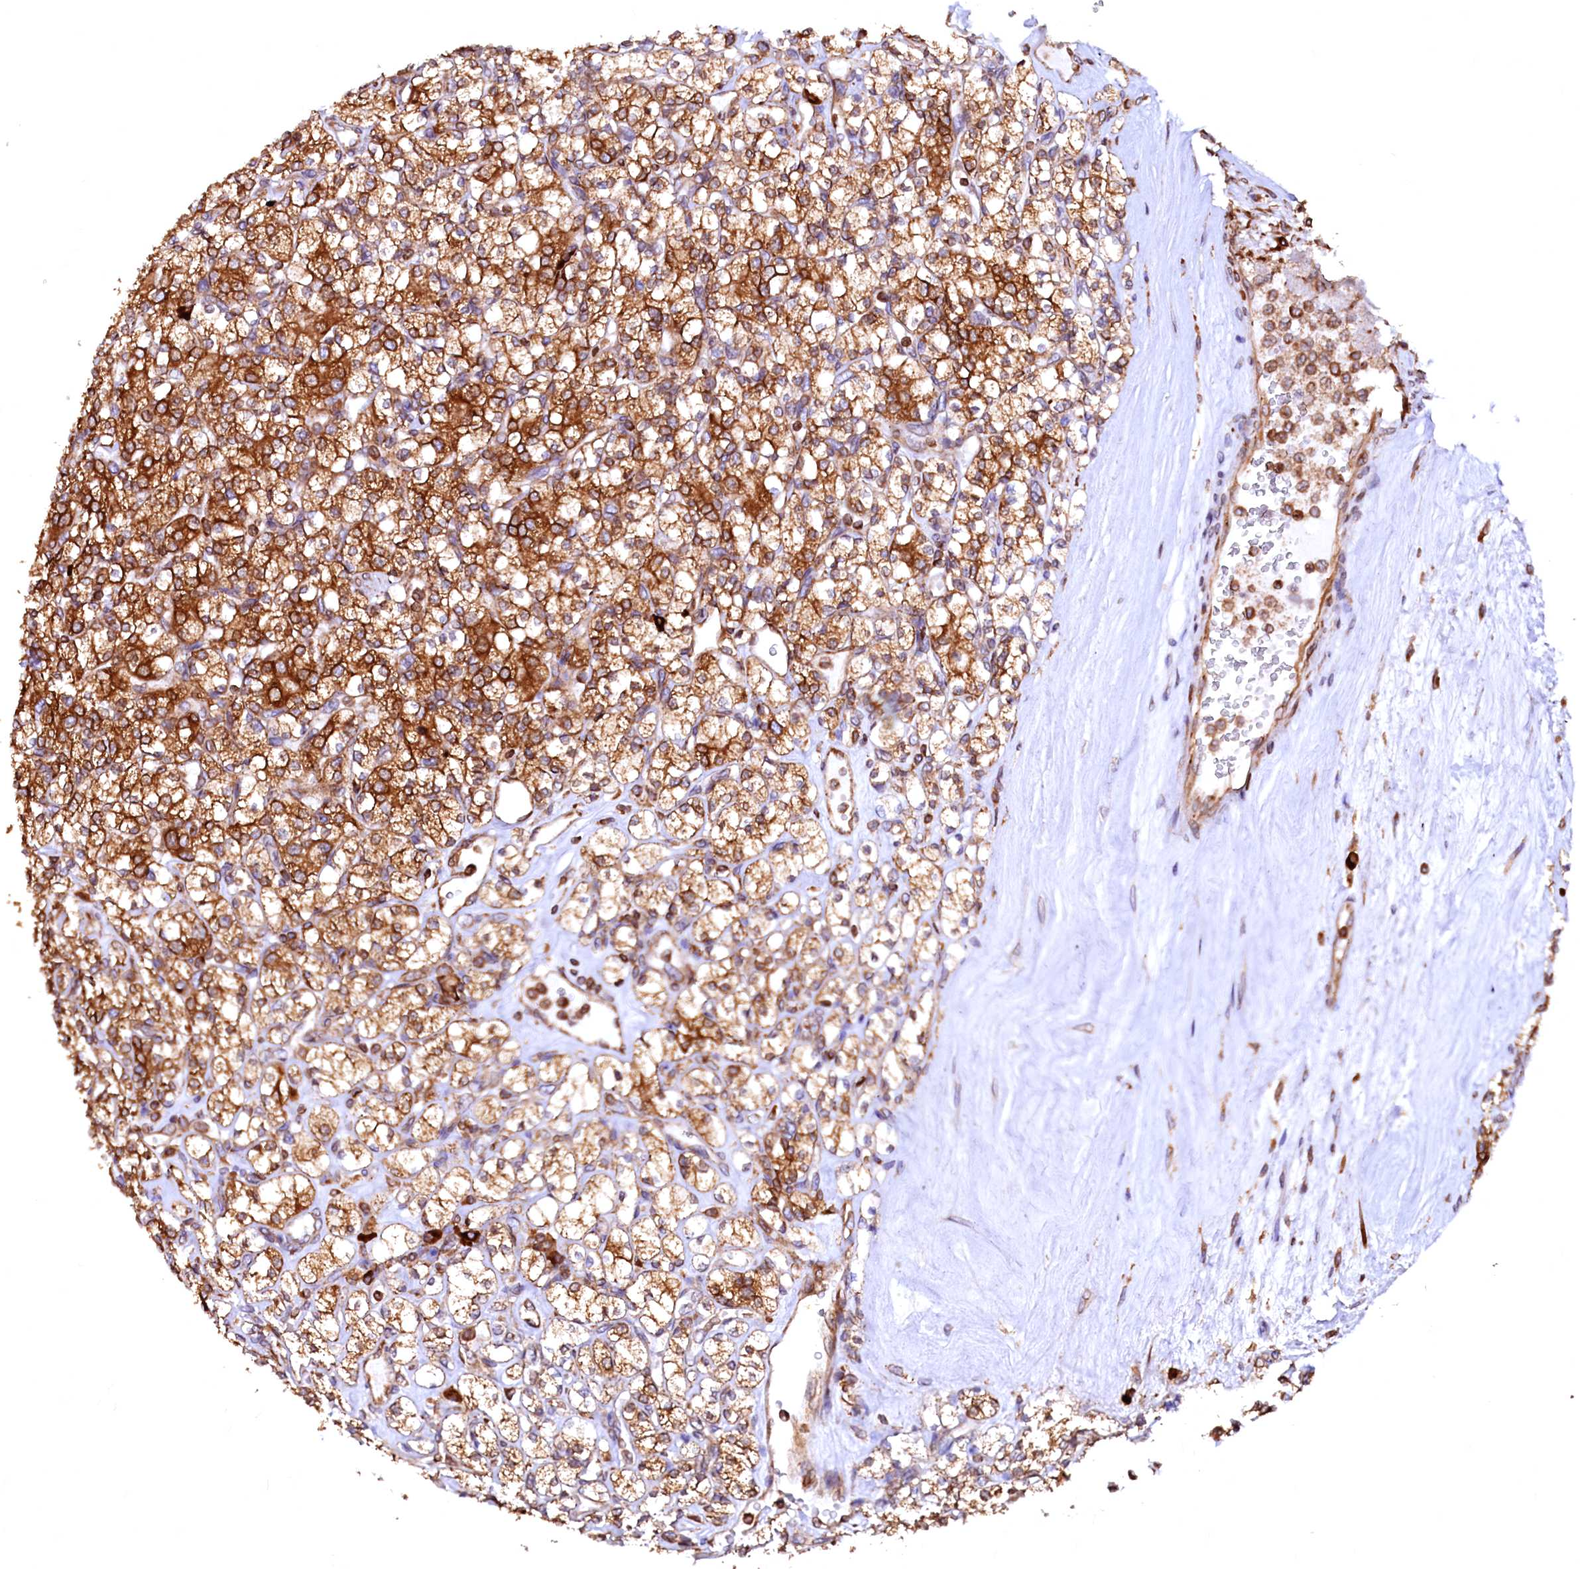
{"staining": {"intensity": "strong", "quantity": ">75%", "location": "cytoplasmic/membranous"}, "tissue": "renal cancer", "cell_type": "Tumor cells", "image_type": "cancer", "snomed": [{"axis": "morphology", "description": "Adenocarcinoma, NOS"}, {"axis": "topography", "description": "Kidney"}], "caption": "Renal cancer (adenocarcinoma) tissue exhibits strong cytoplasmic/membranous positivity in approximately >75% of tumor cells", "gene": "DERL1", "patient": {"sex": "male", "age": 77}}